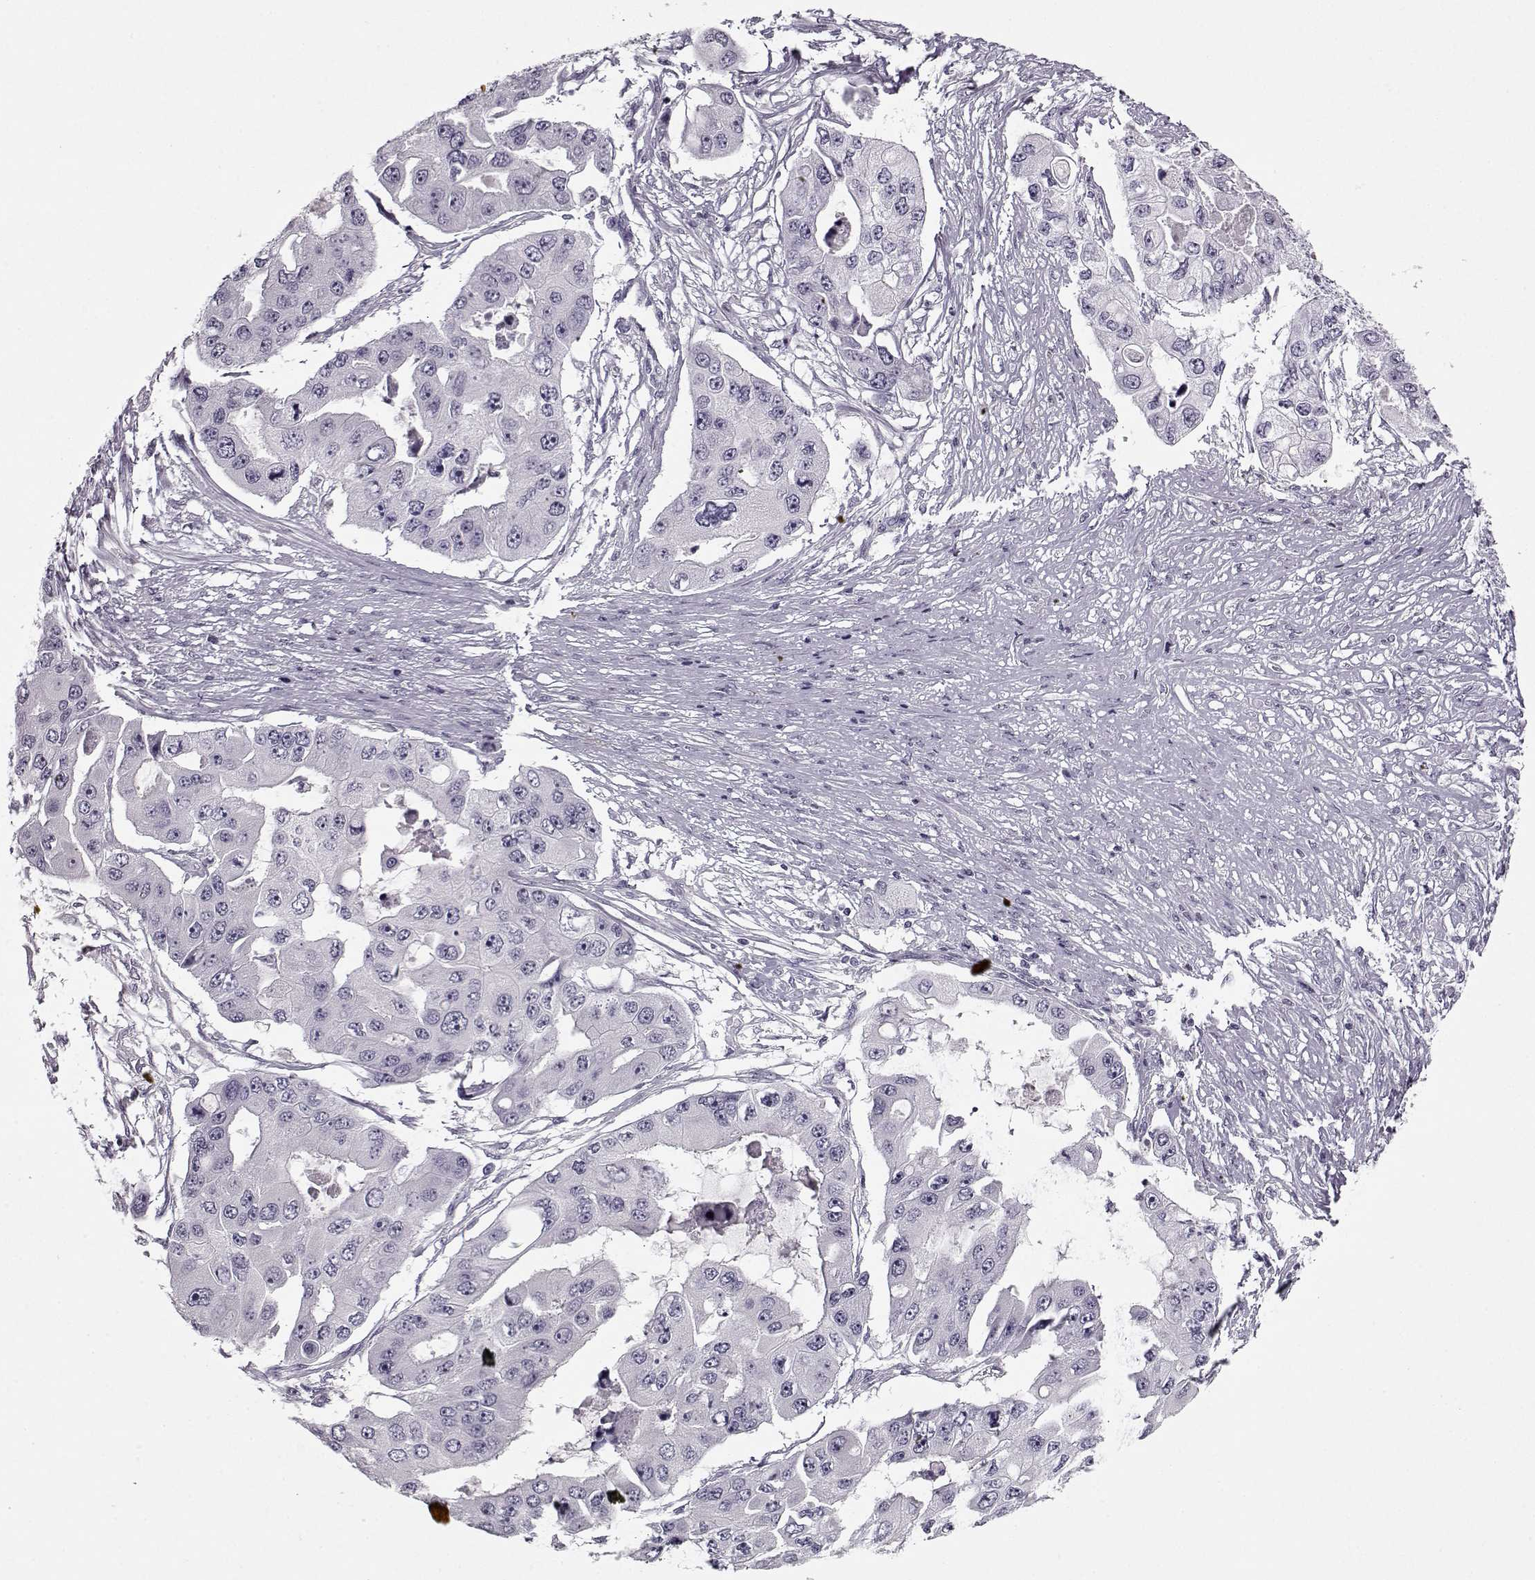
{"staining": {"intensity": "negative", "quantity": "none", "location": "none"}, "tissue": "ovarian cancer", "cell_type": "Tumor cells", "image_type": "cancer", "snomed": [{"axis": "morphology", "description": "Cystadenocarcinoma, serous, NOS"}, {"axis": "topography", "description": "Ovary"}], "caption": "Human serous cystadenocarcinoma (ovarian) stained for a protein using immunohistochemistry (IHC) reveals no staining in tumor cells.", "gene": "PNMT", "patient": {"sex": "female", "age": 56}}